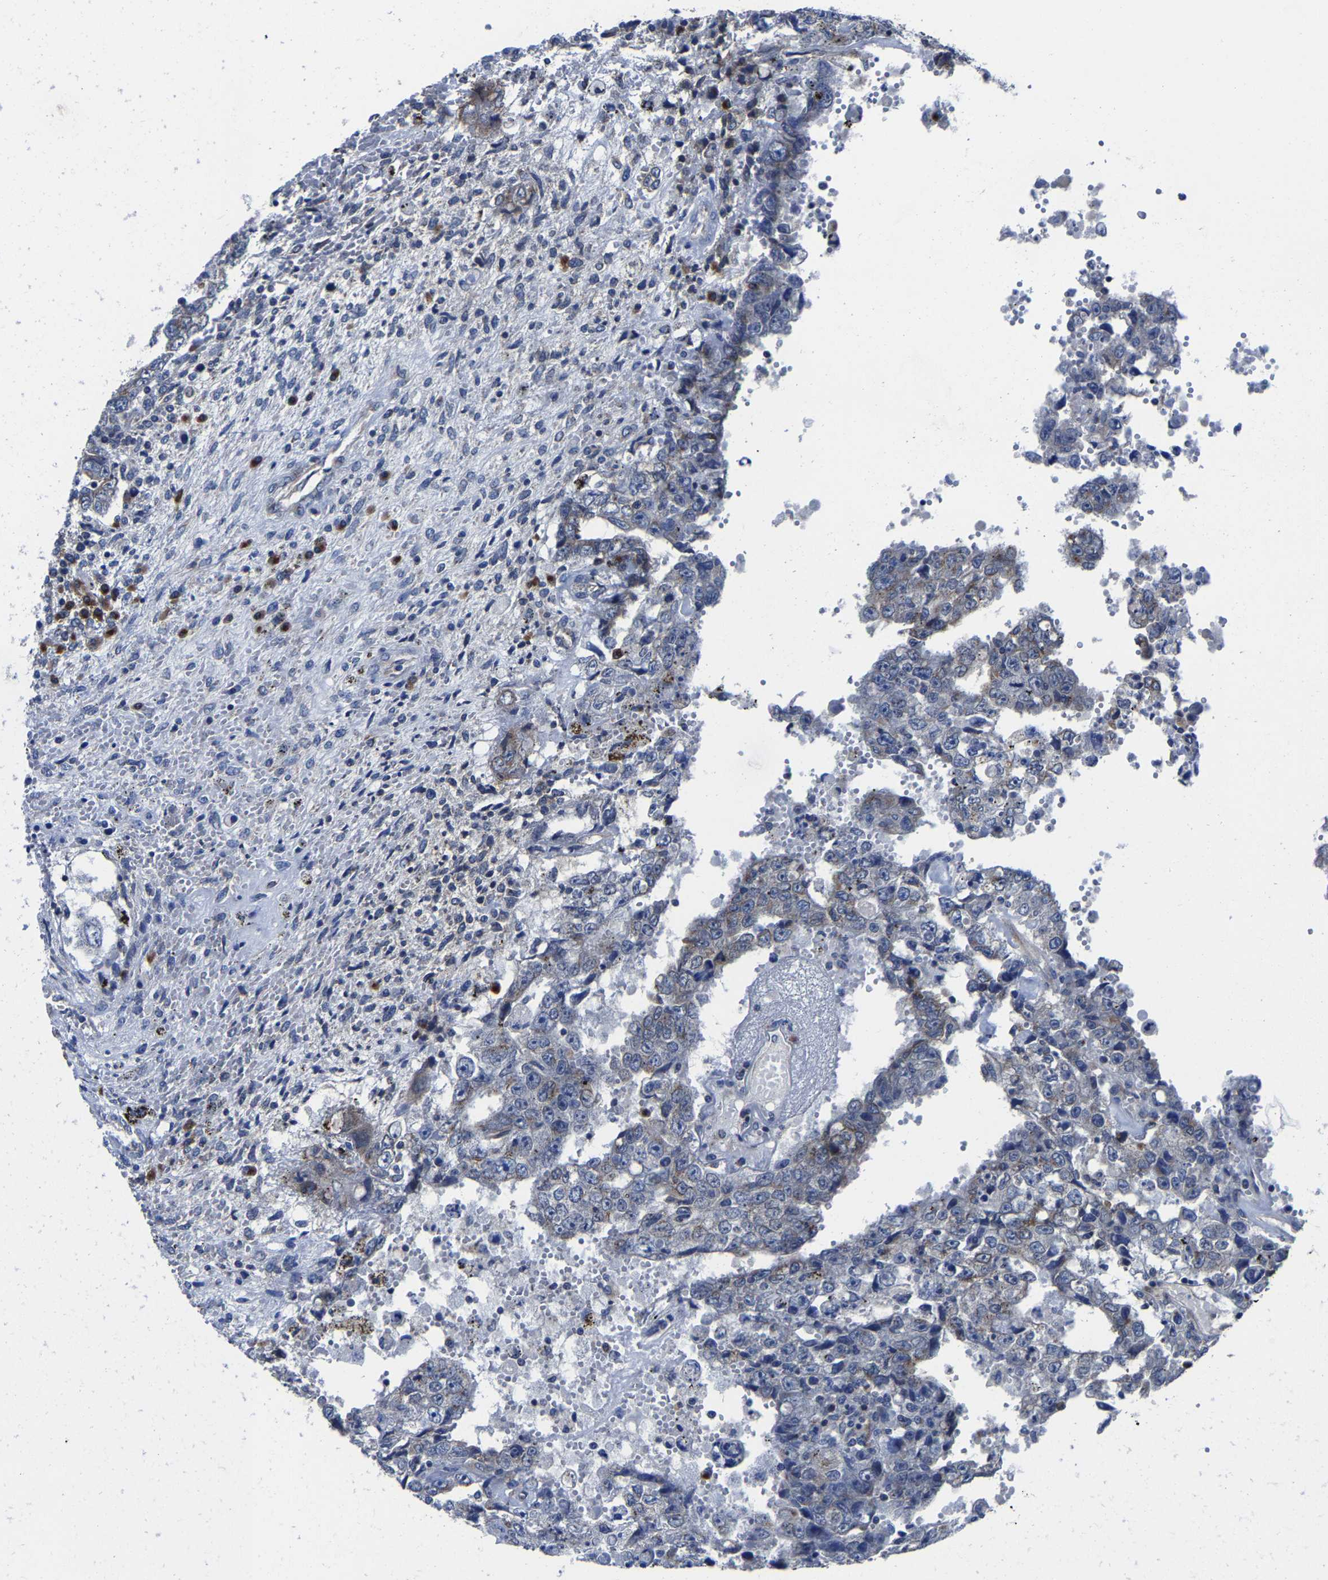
{"staining": {"intensity": "weak", "quantity": "25%-75%", "location": "cytoplasmic/membranous"}, "tissue": "testis cancer", "cell_type": "Tumor cells", "image_type": "cancer", "snomed": [{"axis": "morphology", "description": "Carcinoma, Embryonal, NOS"}, {"axis": "topography", "description": "Testis"}], "caption": "Immunohistochemistry (IHC) image of human testis cancer stained for a protein (brown), which demonstrates low levels of weak cytoplasmic/membranous positivity in about 25%-75% of tumor cells.", "gene": "EBAG9", "patient": {"sex": "male", "age": 26}}